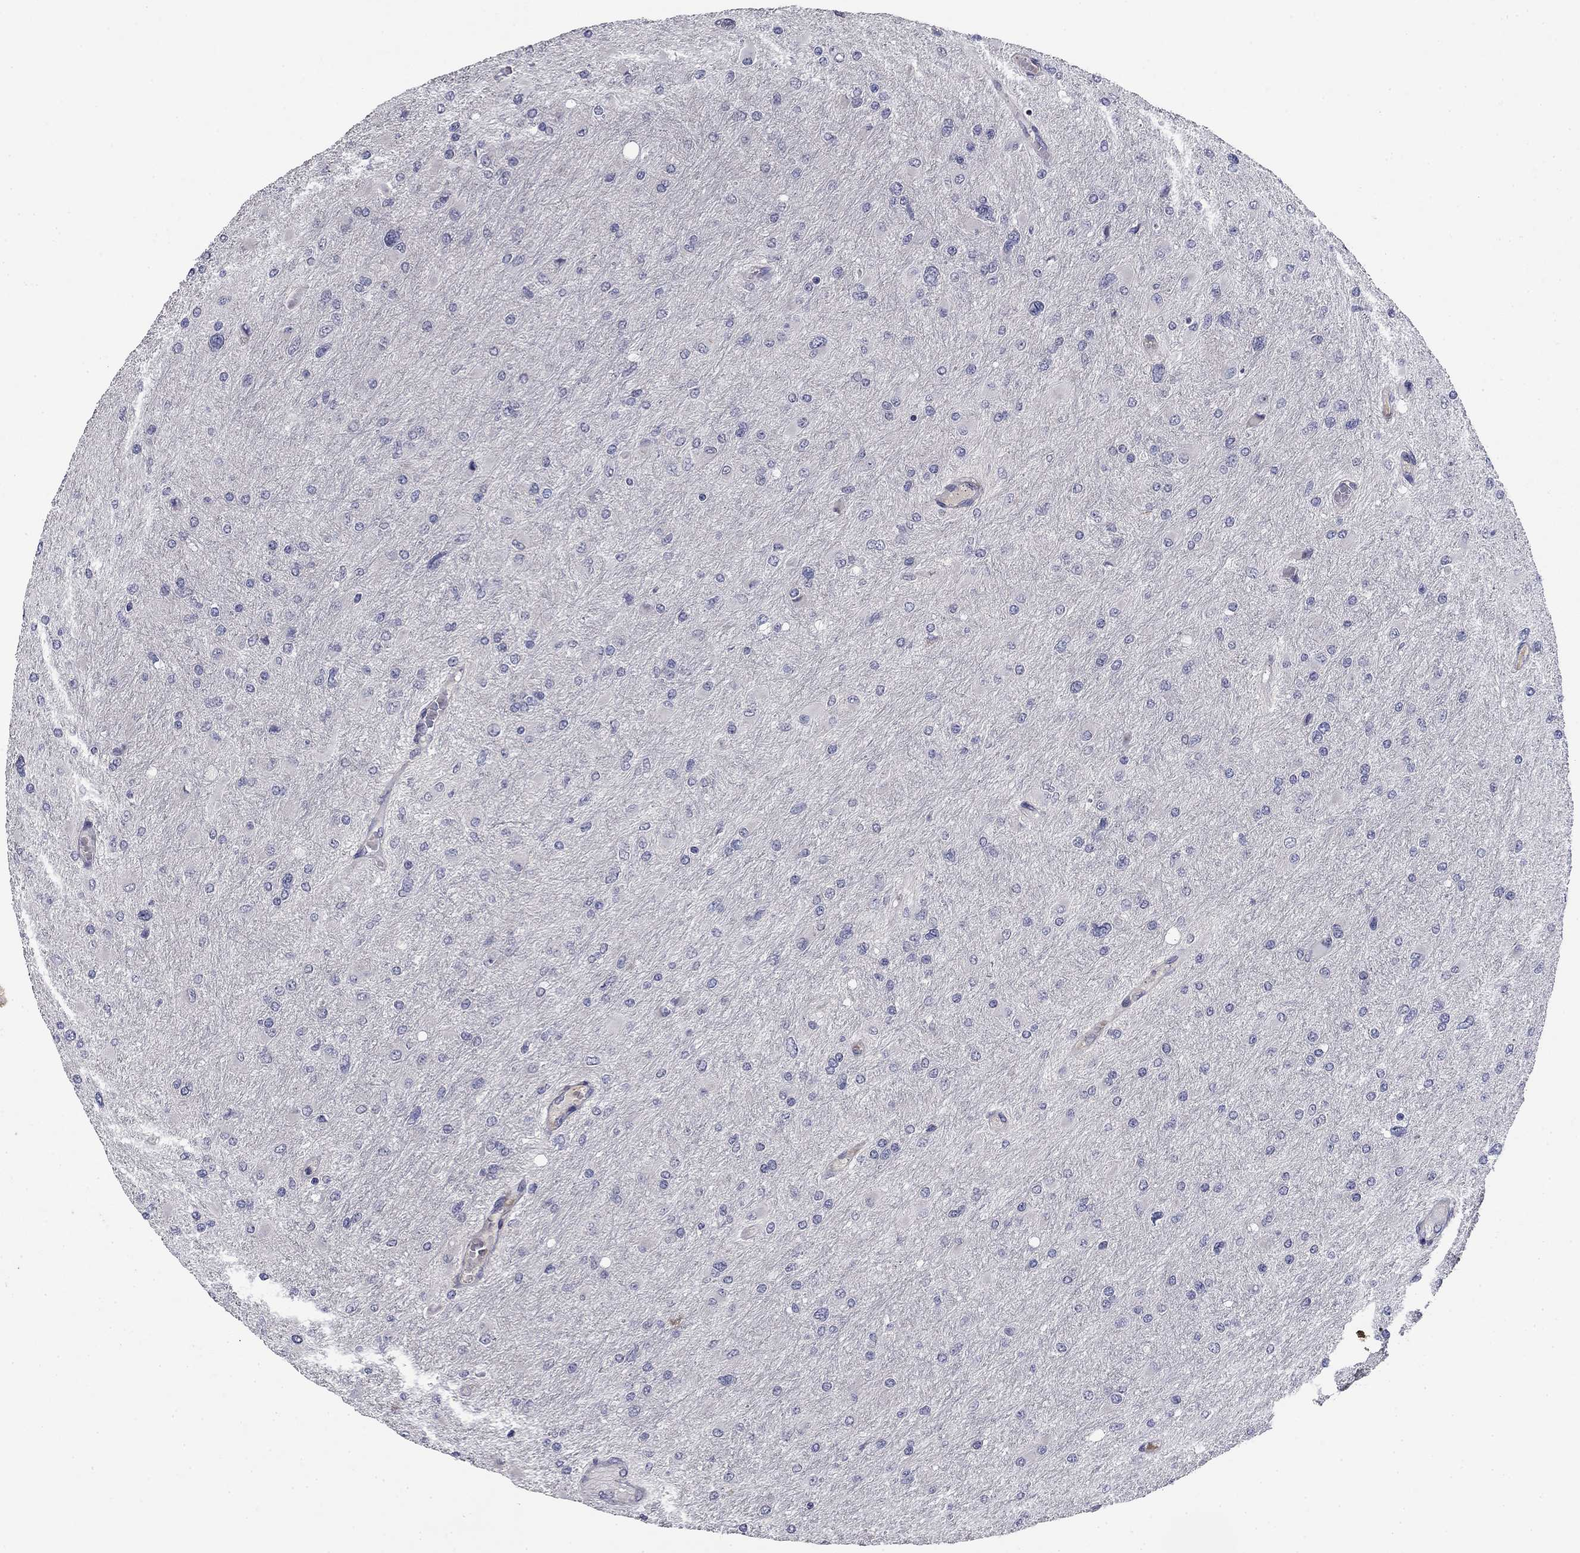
{"staining": {"intensity": "negative", "quantity": "none", "location": "none"}, "tissue": "glioma", "cell_type": "Tumor cells", "image_type": "cancer", "snomed": [{"axis": "morphology", "description": "Glioma, malignant, High grade"}, {"axis": "topography", "description": "Cerebral cortex"}], "caption": "A high-resolution image shows immunohistochemistry (IHC) staining of glioma, which displays no significant staining in tumor cells. (IHC, brightfield microscopy, high magnification).", "gene": "COL2A1", "patient": {"sex": "female", "age": 36}}